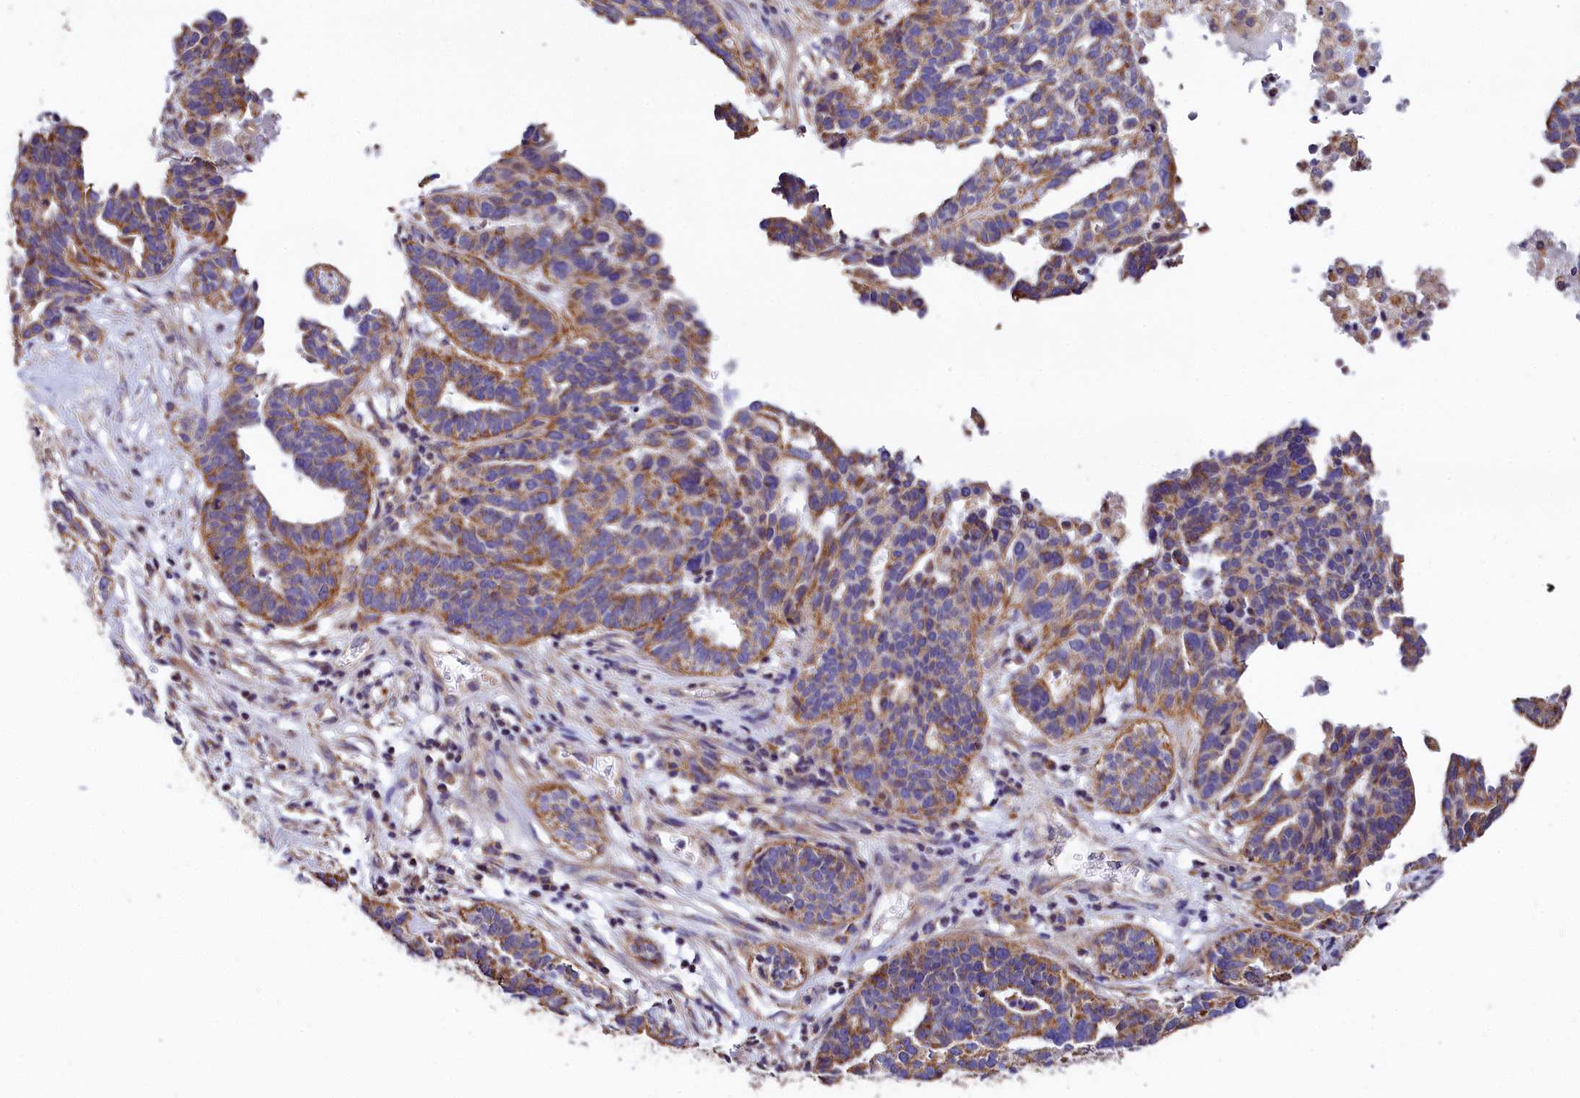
{"staining": {"intensity": "moderate", "quantity": ">75%", "location": "cytoplasmic/membranous"}, "tissue": "ovarian cancer", "cell_type": "Tumor cells", "image_type": "cancer", "snomed": [{"axis": "morphology", "description": "Cystadenocarcinoma, serous, NOS"}, {"axis": "topography", "description": "Ovary"}], "caption": "An immunohistochemistry image of tumor tissue is shown. Protein staining in brown shows moderate cytoplasmic/membranous positivity in ovarian serous cystadenocarcinoma within tumor cells. The staining was performed using DAB (3,3'-diaminobenzidine) to visualize the protein expression in brown, while the nuclei were stained in blue with hematoxylin (Magnification: 20x).", "gene": "ACAA2", "patient": {"sex": "female", "age": 59}}